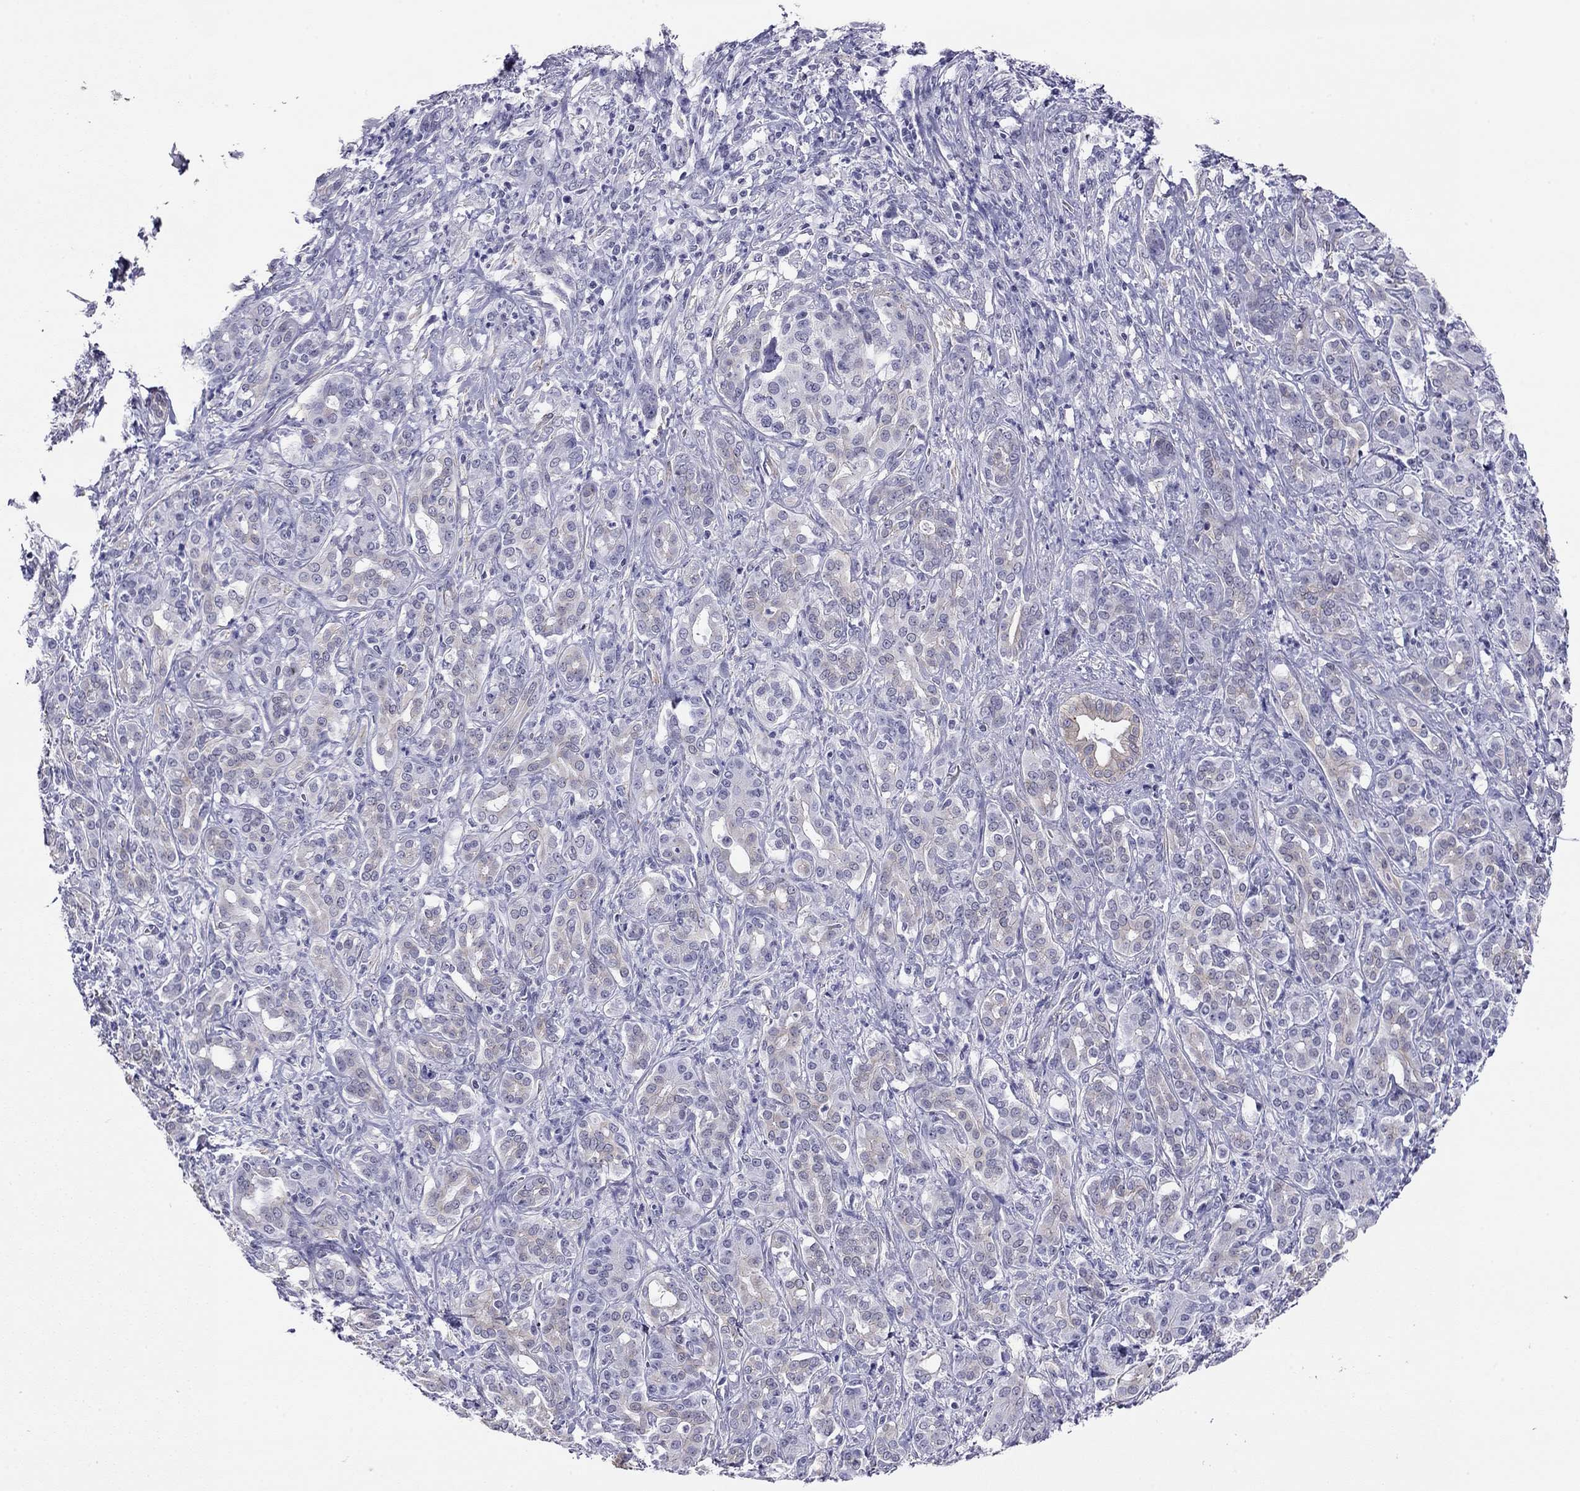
{"staining": {"intensity": "negative", "quantity": "none", "location": "none"}, "tissue": "pancreatic cancer", "cell_type": "Tumor cells", "image_type": "cancer", "snomed": [{"axis": "morphology", "description": "Normal tissue, NOS"}, {"axis": "morphology", "description": "Inflammation, NOS"}, {"axis": "morphology", "description": "Adenocarcinoma, NOS"}, {"axis": "topography", "description": "Pancreas"}], "caption": "Micrograph shows no significant protein staining in tumor cells of adenocarcinoma (pancreatic).", "gene": "MYMX", "patient": {"sex": "male", "age": 57}}